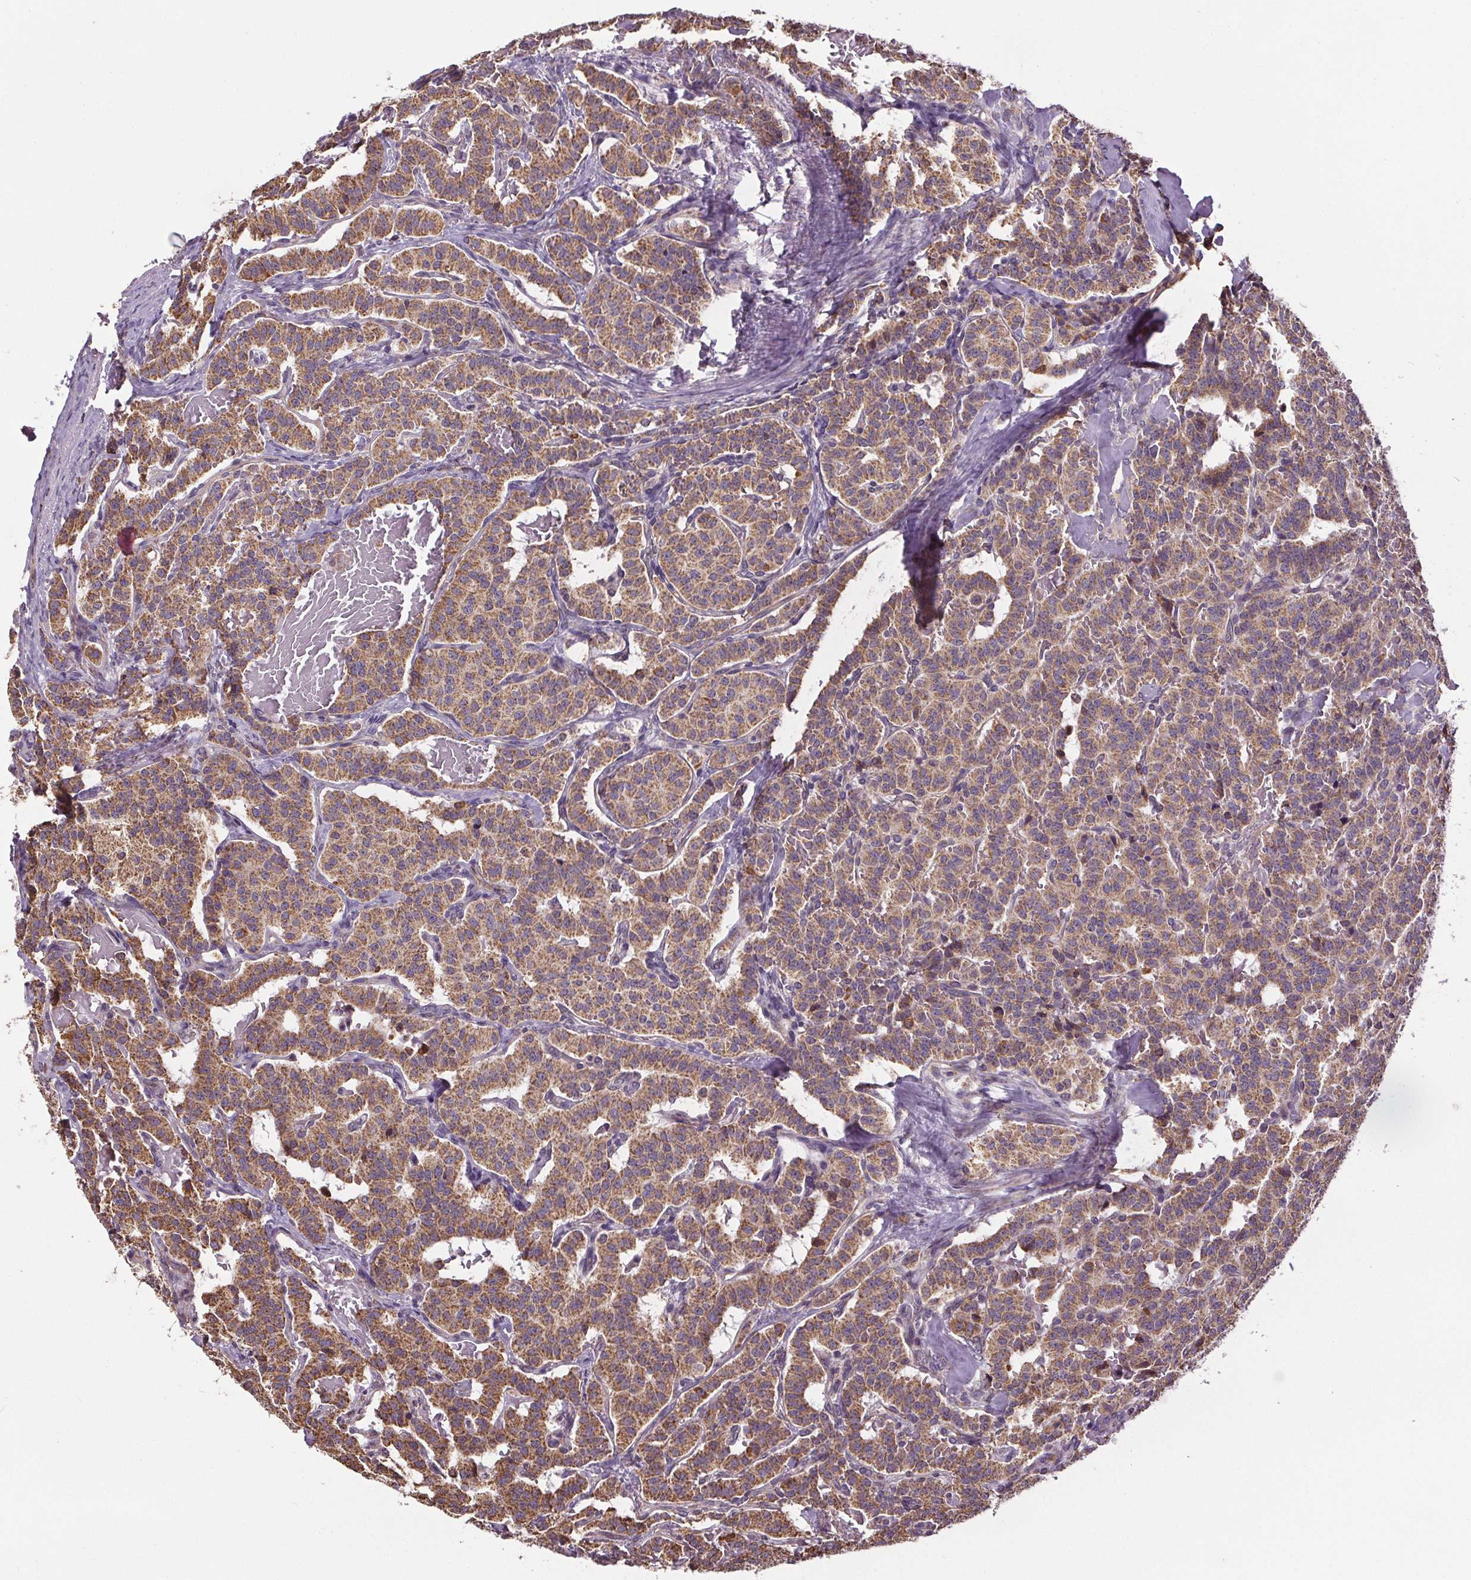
{"staining": {"intensity": "moderate", "quantity": ">75%", "location": "cytoplasmic/membranous"}, "tissue": "carcinoid", "cell_type": "Tumor cells", "image_type": "cancer", "snomed": [{"axis": "morphology", "description": "Carcinoid, malignant, NOS"}, {"axis": "topography", "description": "Lung"}], "caption": "Immunohistochemical staining of malignant carcinoid exhibits medium levels of moderate cytoplasmic/membranous positivity in about >75% of tumor cells.", "gene": "ZNF548", "patient": {"sex": "female", "age": 46}}